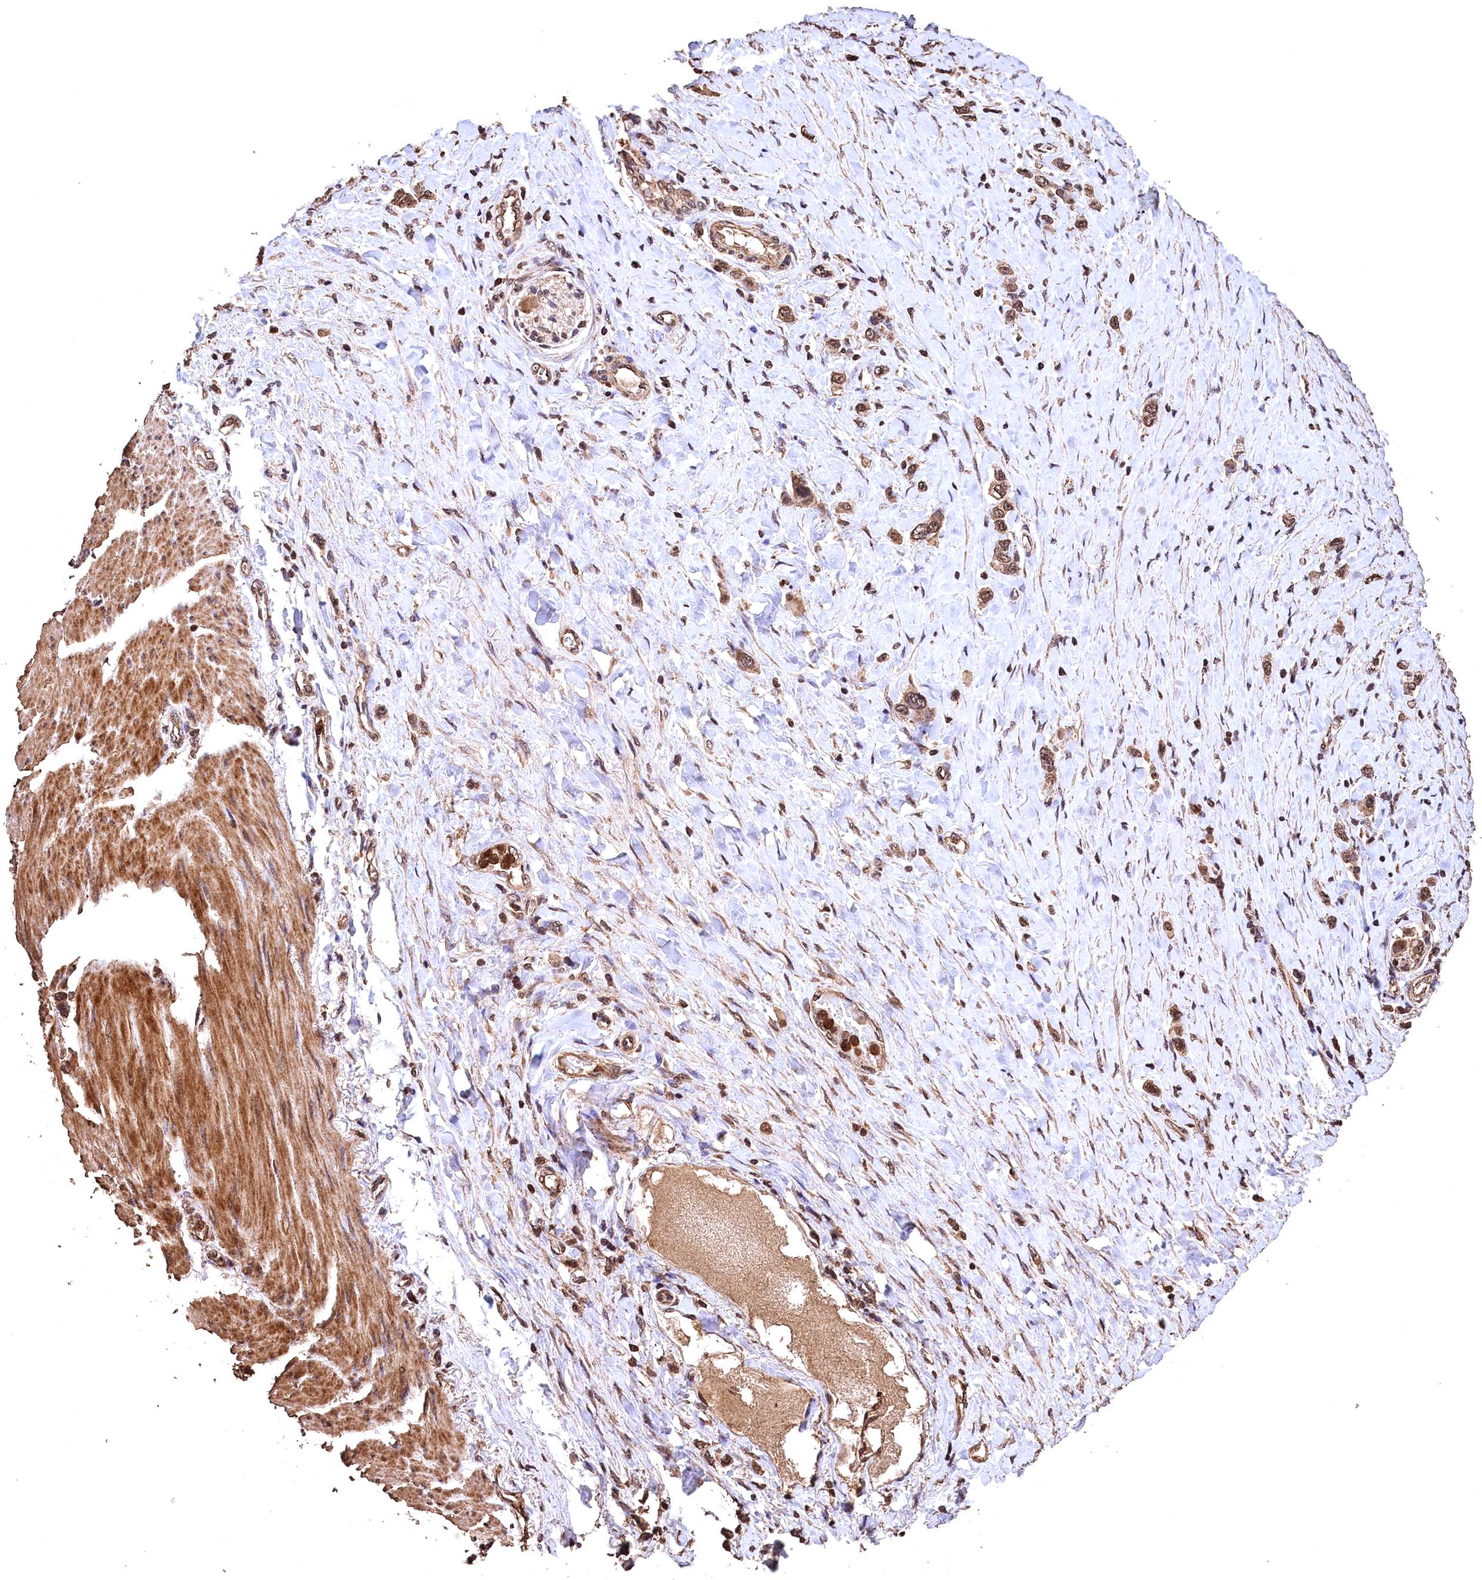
{"staining": {"intensity": "moderate", "quantity": ">75%", "location": "nuclear"}, "tissue": "stomach cancer", "cell_type": "Tumor cells", "image_type": "cancer", "snomed": [{"axis": "morphology", "description": "Adenocarcinoma, NOS"}, {"axis": "topography", "description": "Stomach"}], "caption": "High-power microscopy captured an immunohistochemistry image of stomach adenocarcinoma, revealing moderate nuclear expression in approximately >75% of tumor cells.", "gene": "CEP57L1", "patient": {"sex": "female", "age": 65}}